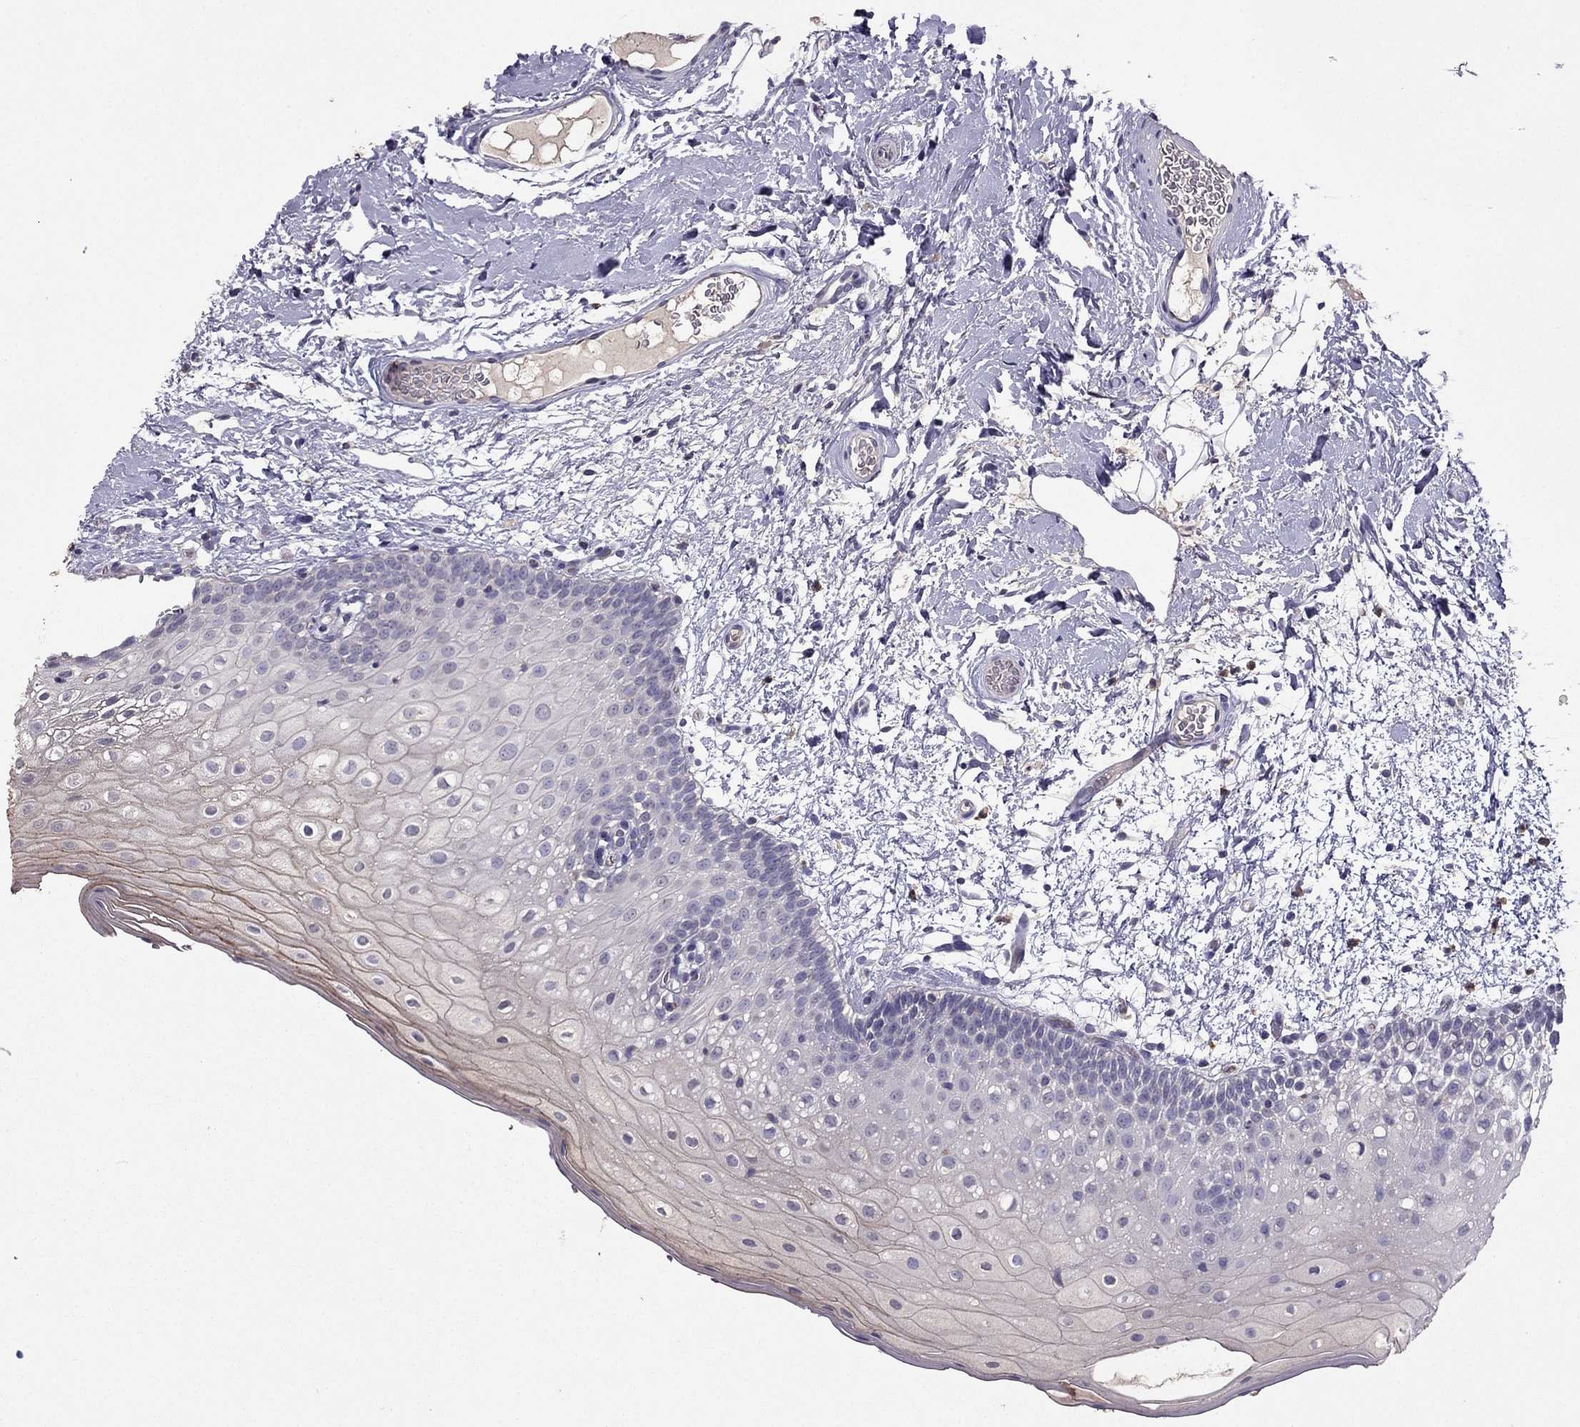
{"staining": {"intensity": "negative", "quantity": "none", "location": "none"}, "tissue": "oral mucosa", "cell_type": "Squamous epithelial cells", "image_type": "normal", "snomed": [{"axis": "morphology", "description": "Normal tissue, NOS"}, {"axis": "morphology", "description": "Squamous cell carcinoma, NOS"}, {"axis": "topography", "description": "Oral tissue"}, {"axis": "topography", "description": "Head-Neck"}], "caption": "Immunohistochemistry (IHC) image of unremarkable human oral mucosa stained for a protein (brown), which shows no expression in squamous epithelial cells. (Immunohistochemistry (IHC), brightfield microscopy, high magnification).", "gene": "RFLNB", "patient": {"sex": "male", "age": 69}}